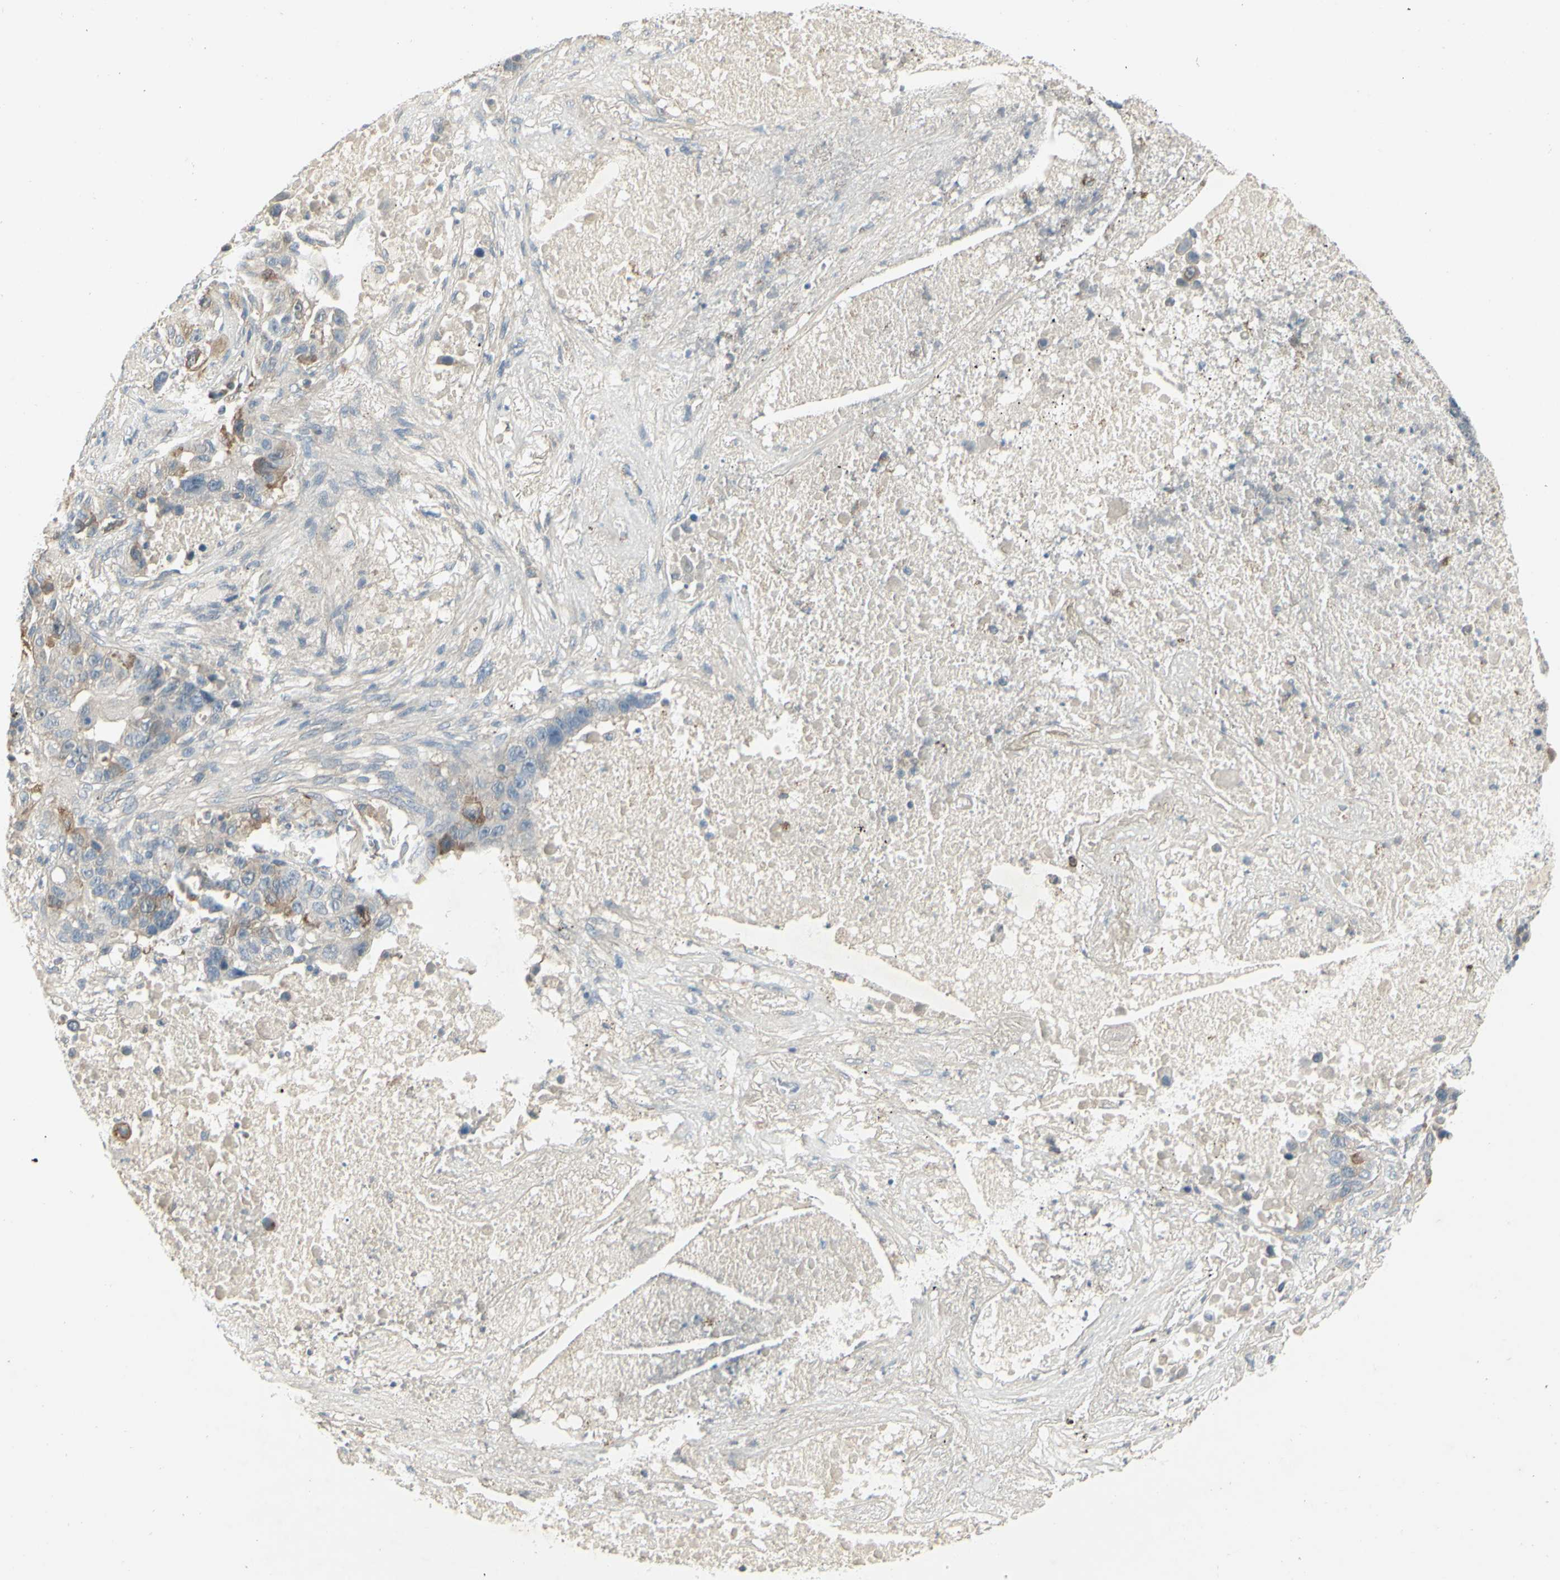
{"staining": {"intensity": "moderate", "quantity": "25%-75%", "location": "cytoplasmic/membranous"}, "tissue": "lung cancer", "cell_type": "Tumor cells", "image_type": "cancer", "snomed": [{"axis": "morphology", "description": "Squamous cell carcinoma, NOS"}, {"axis": "topography", "description": "Lung"}], "caption": "High-magnification brightfield microscopy of squamous cell carcinoma (lung) stained with DAB (brown) and counterstained with hematoxylin (blue). tumor cells exhibit moderate cytoplasmic/membranous expression is identified in approximately25%-75% of cells.", "gene": "CCNB2", "patient": {"sex": "male", "age": 57}}